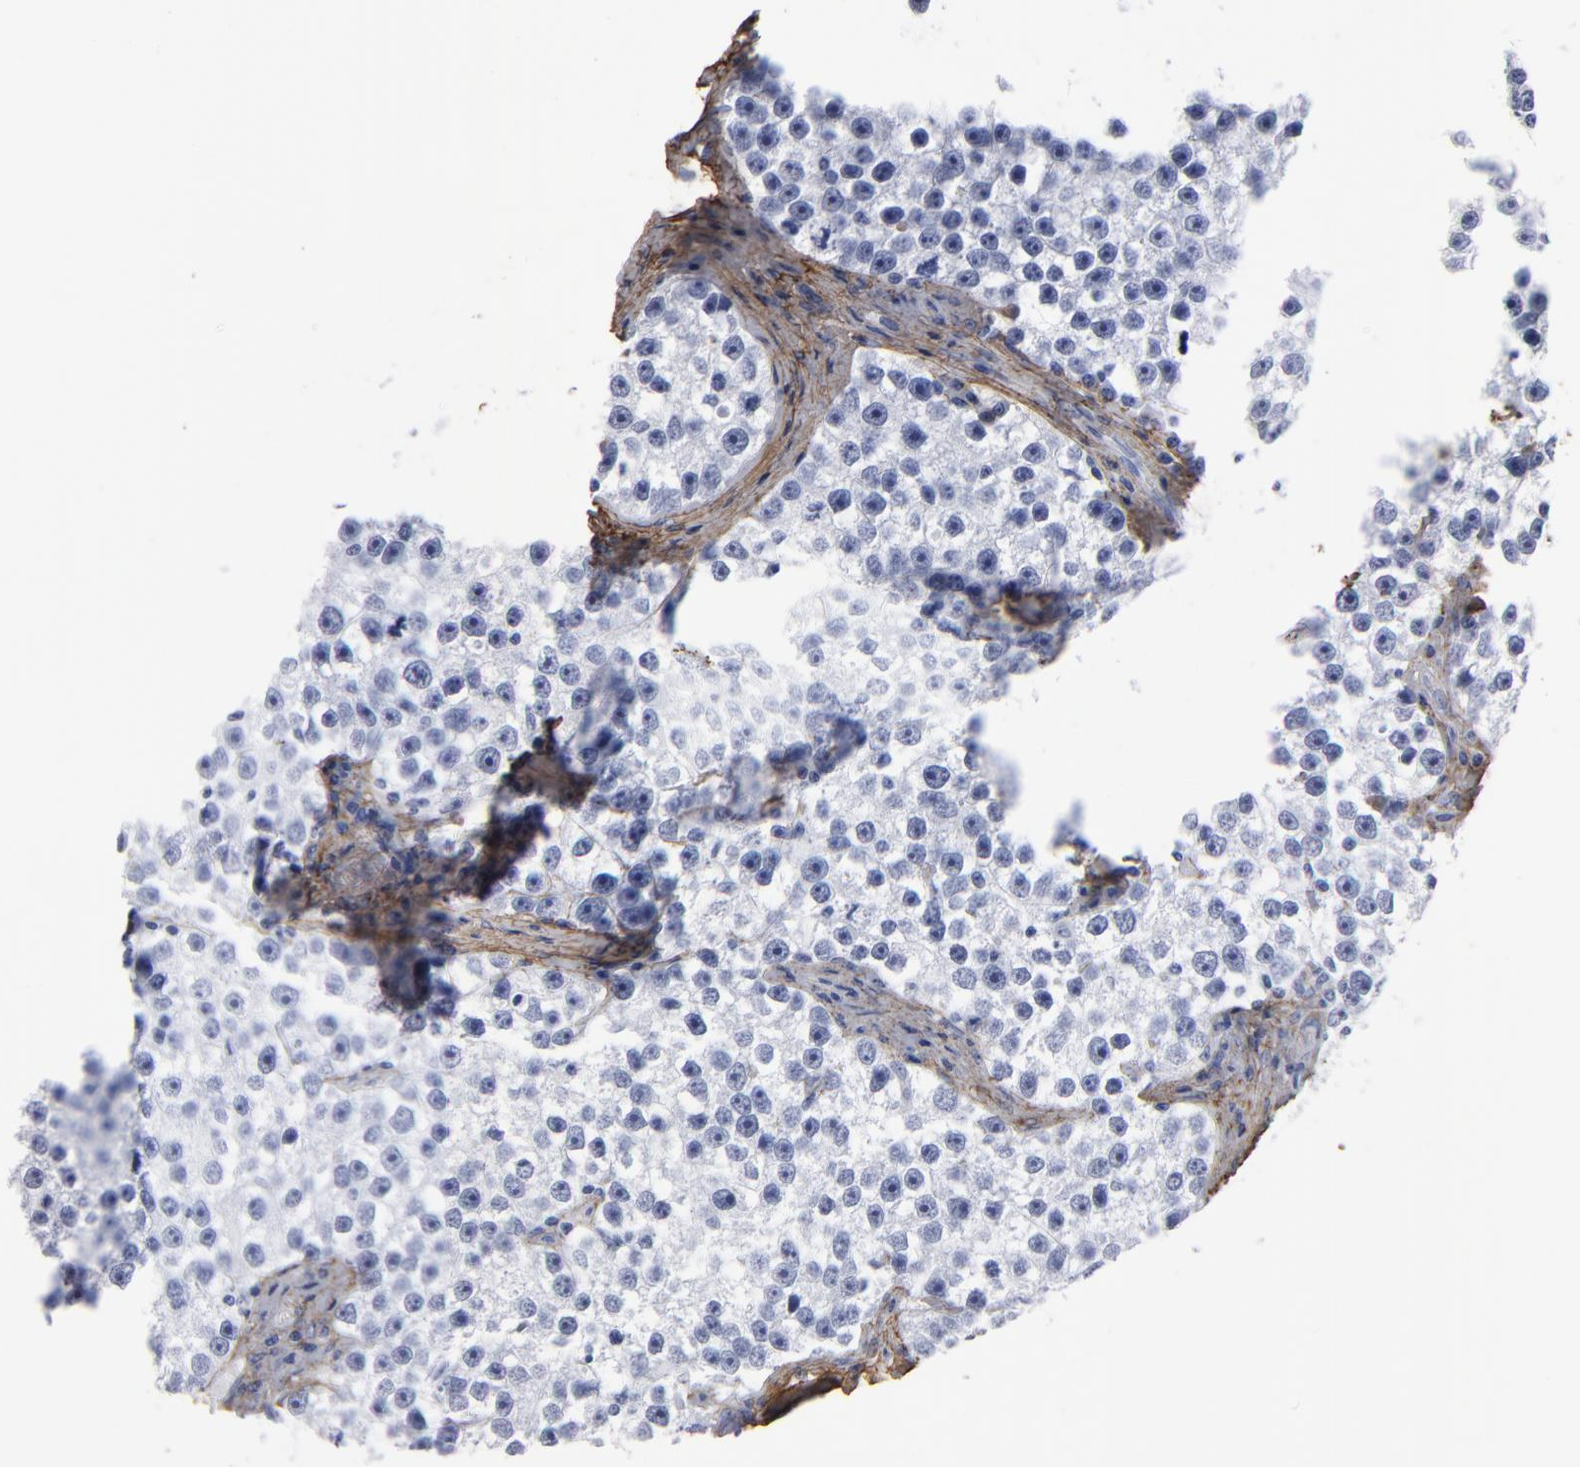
{"staining": {"intensity": "negative", "quantity": "none", "location": "none"}, "tissue": "testis cancer", "cell_type": "Tumor cells", "image_type": "cancer", "snomed": [{"axis": "morphology", "description": "Seminoma, NOS"}, {"axis": "topography", "description": "Testis"}], "caption": "Micrograph shows no significant protein staining in tumor cells of testis seminoma.", "gene": "EMILIN1", "patient": {"sex": "male", "age": 32}}